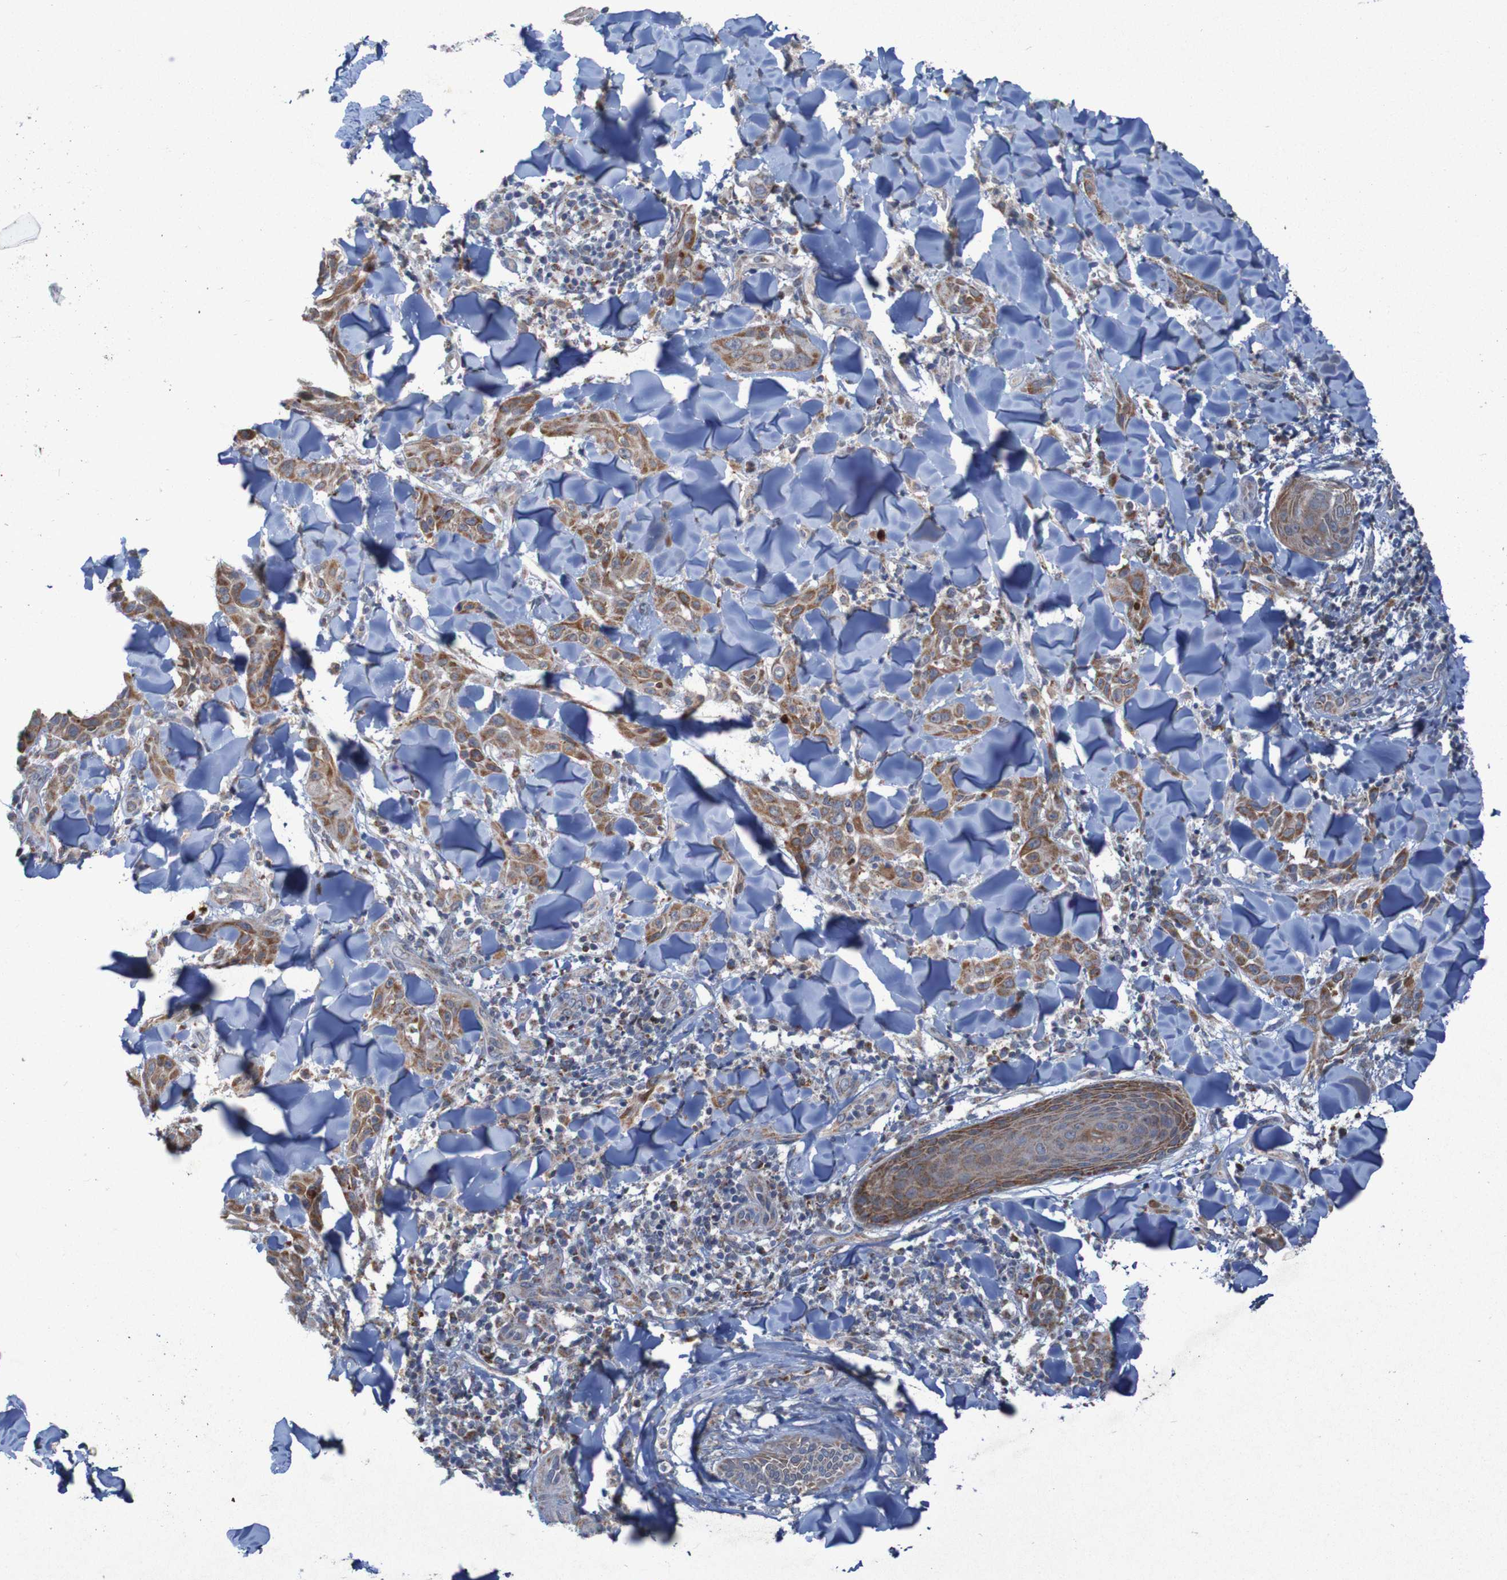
{"staining": {"intensity": "moderate", "quantity": ">75%", "location": "cytoplasmic/membranous"}, "tissue": "skin cancer", "cell_type": "Tumor cells", "image_type": "cancer", "snomed": [{"axis": "morphology", "description": "Squamous cell carcinoma, NOS"}, {"axis": "topography", "description": "Skin"}], "caption": "Skin cancer (squamous cell carcinoma) stained with DAB immunohistochemistry (IHC) displays medium levels of moderate cytoplasmic/membranous staining in approximately >75% of tumor cells.", "gene": "CCDC51", "patient": {"sex": "male", "age": 24}}